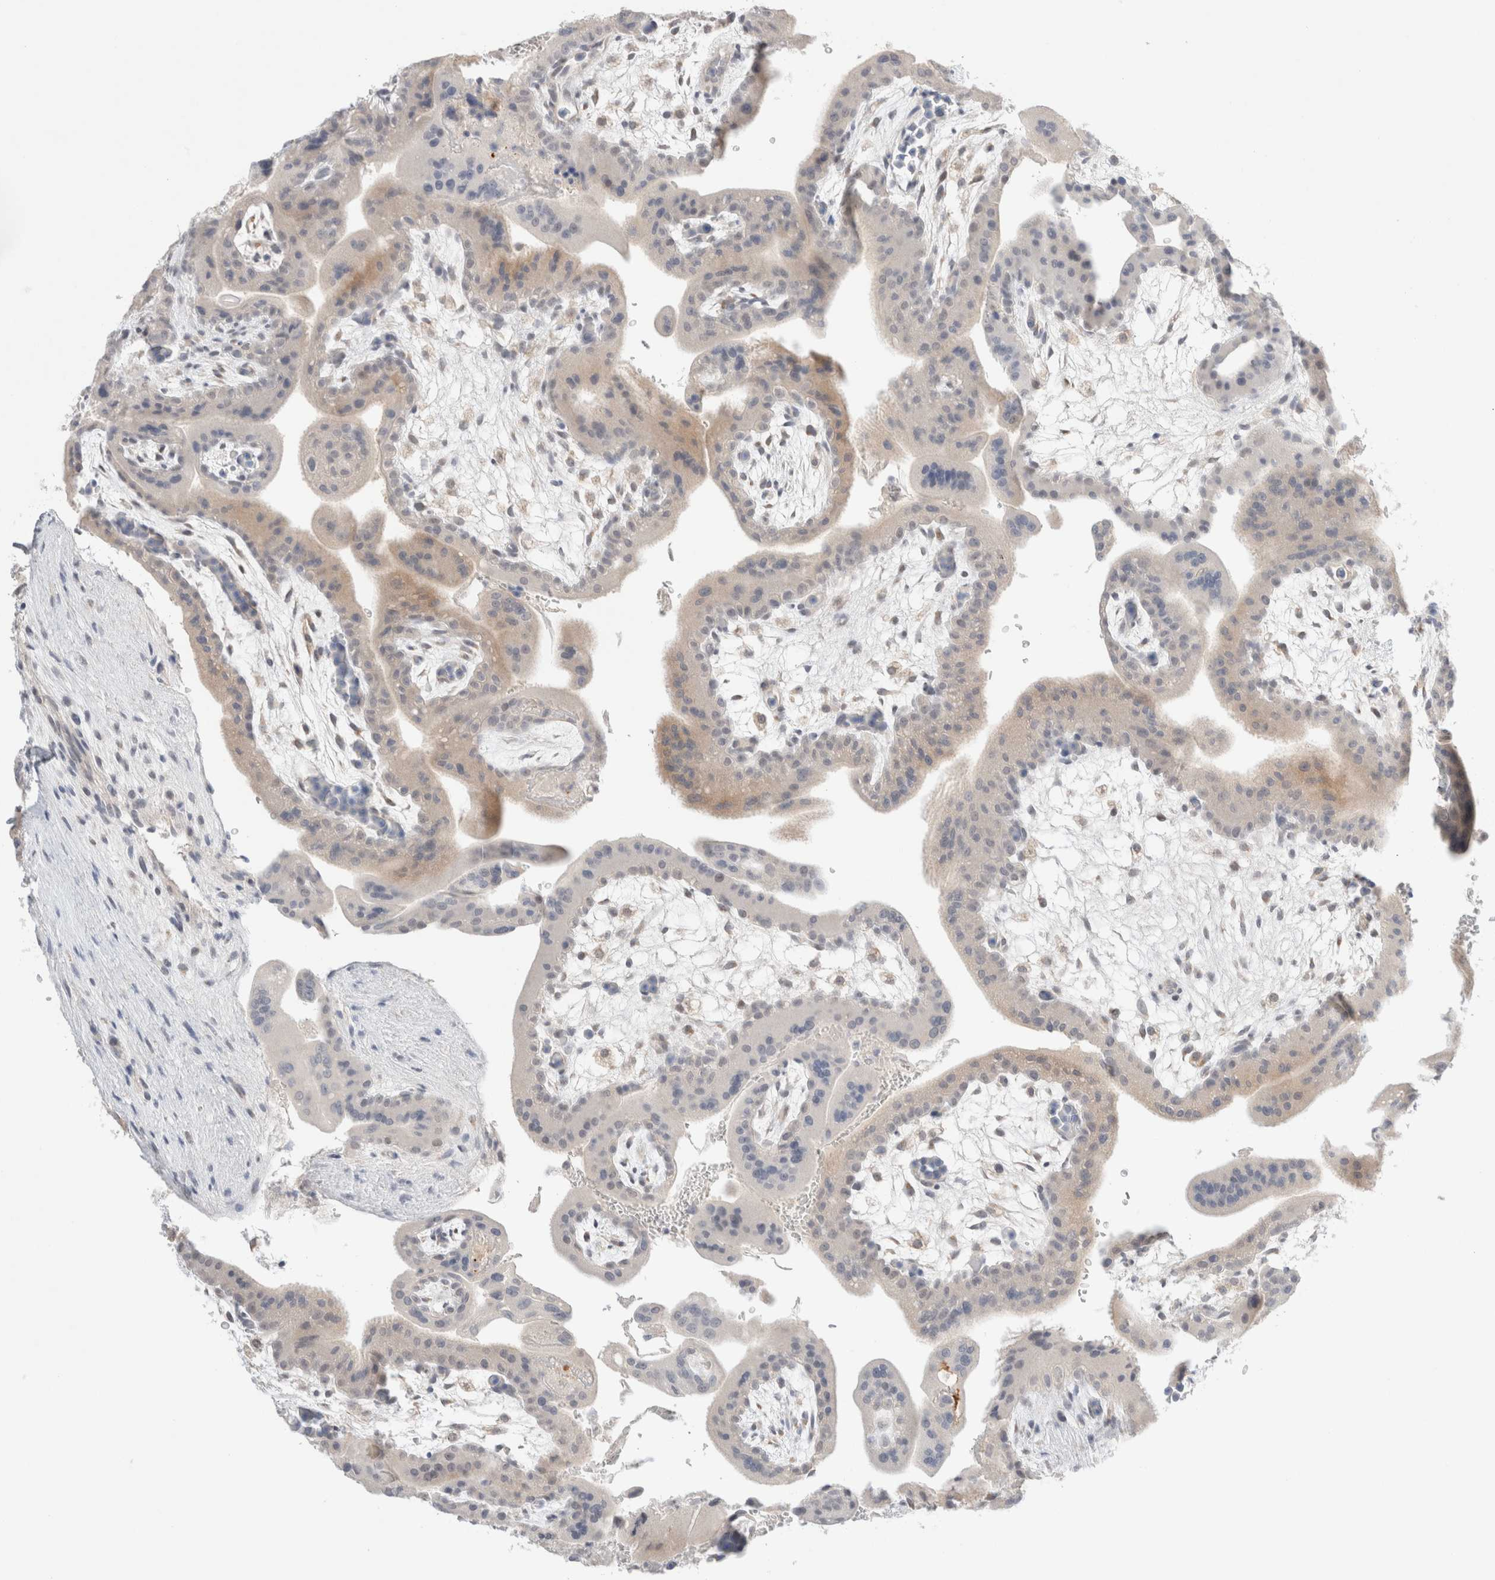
{"staining": {"intensity": "moderate", "quantity": ">75%", "location": "cytoplasmic/membranous"}, "tissue": "placenta", "cell_type": "Decidual cells", "image_type": "normal", "snomed": [{"axis": "morphology", "description": "Normal tissue, NOS"}, {"axis": "topography", "description": "Placenta"}], "caption": "Immunohistochemistry (IHC) (DAB (3,3'-diaminobenzidine)) staining of unremarkable placenta shows moderate cytoplasmic/membranous protein staining in approximately >75% of decidual cells.", "gene": "SPATA20", "patient": {"sex": "female", "age": 35}}